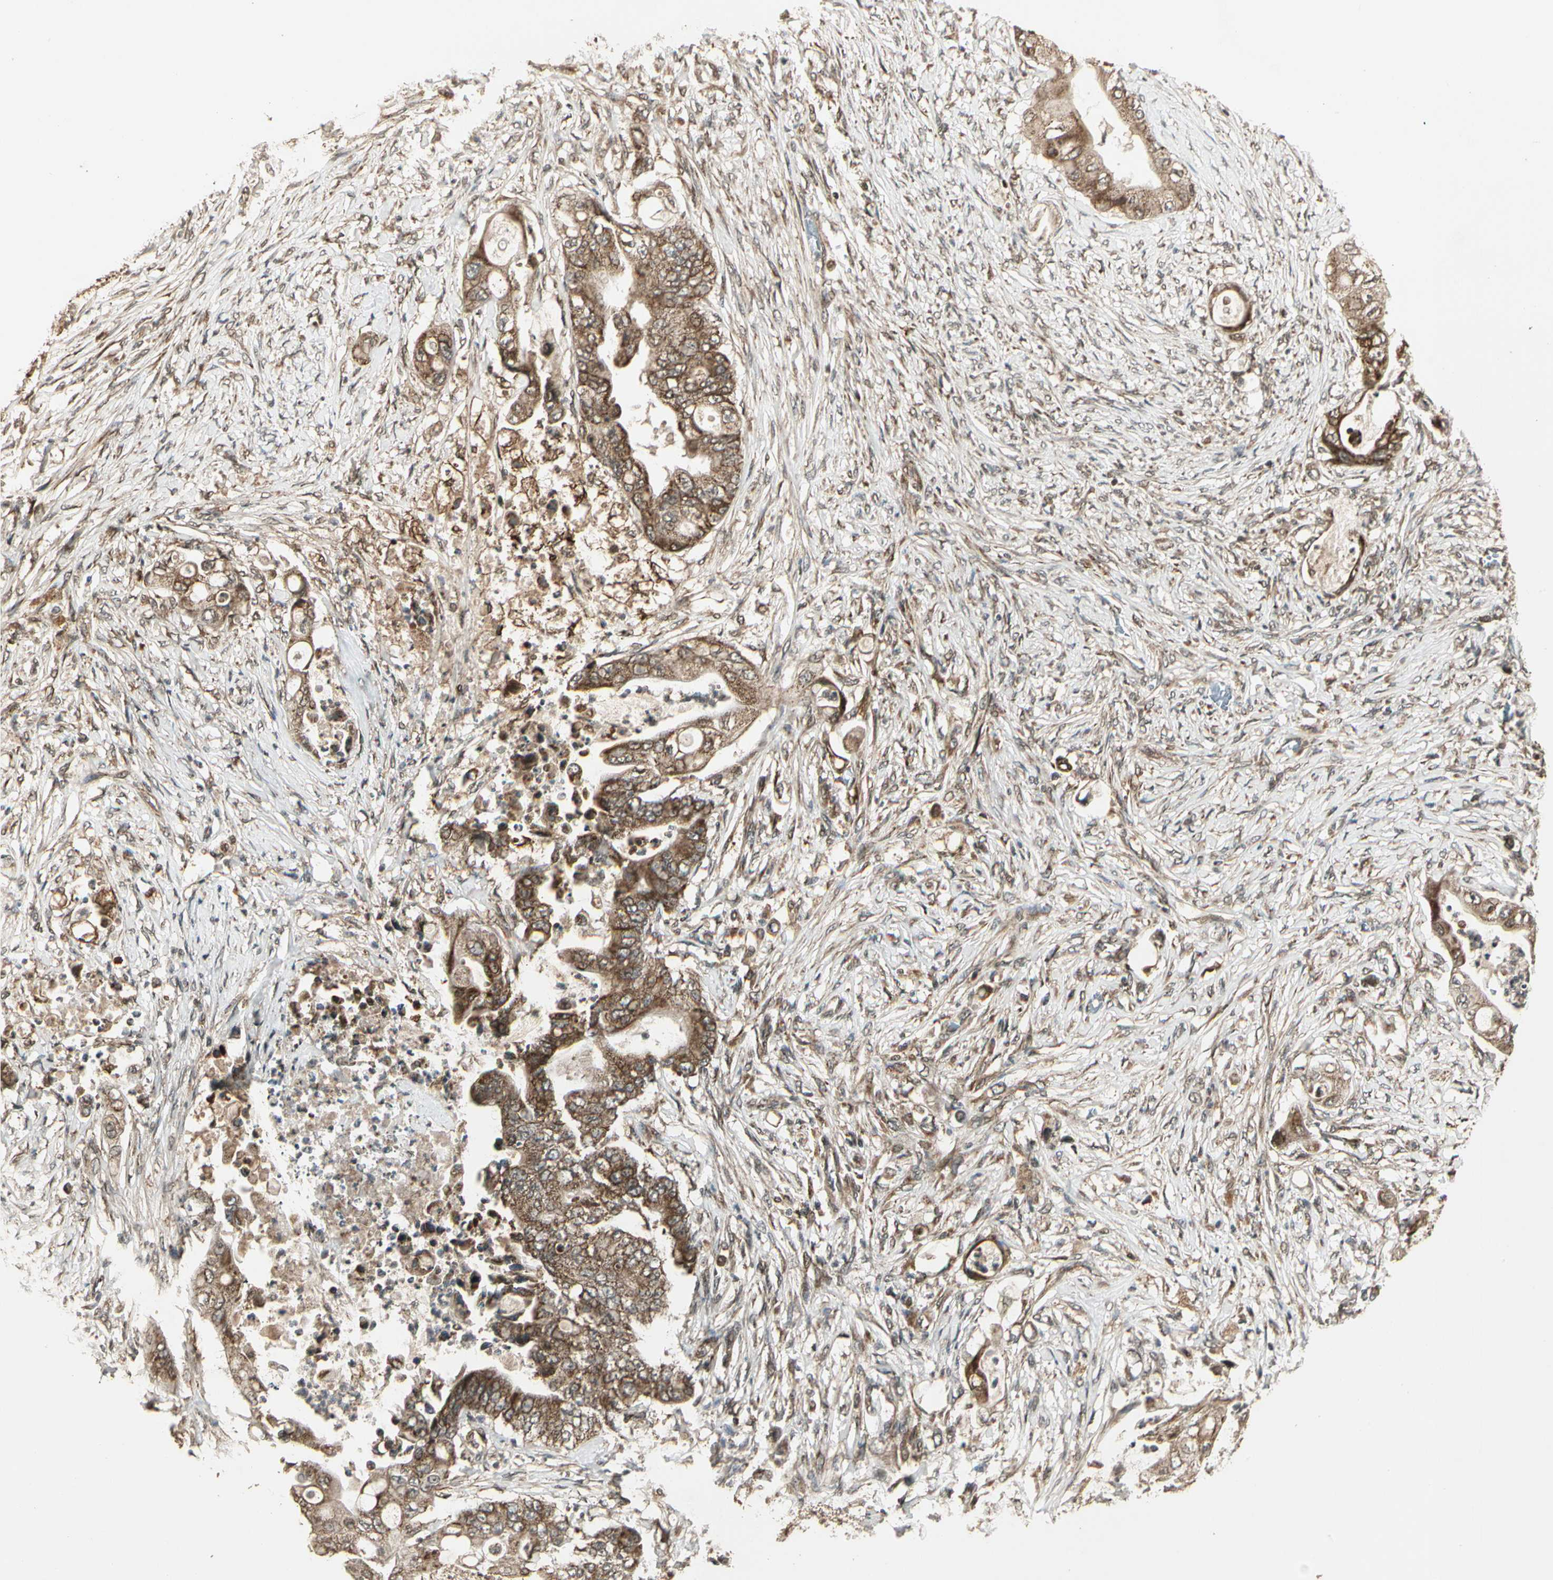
{"staining": {"intensity": "moderate", "quantity": ">75%", "location": "cytoplasmic/membranous"}, "tissue": "stomach cancer", "cell_type": "Tumor cells", "image_type": "cancer", "snomed": [{"axis": "morphology", "description": "Adenocarcinoma, NOS"}, {"axis": "topography", "description": "Stomach"}], "caption": "DAB immunohistochemical staining of adenocarcinoma (stomach) shows moderate cytoplasmic/membranous protein positivity in approximately >75% of tumor cells.", "gene": "GLUL", "patient": {"sex": "female", "age": 73}}